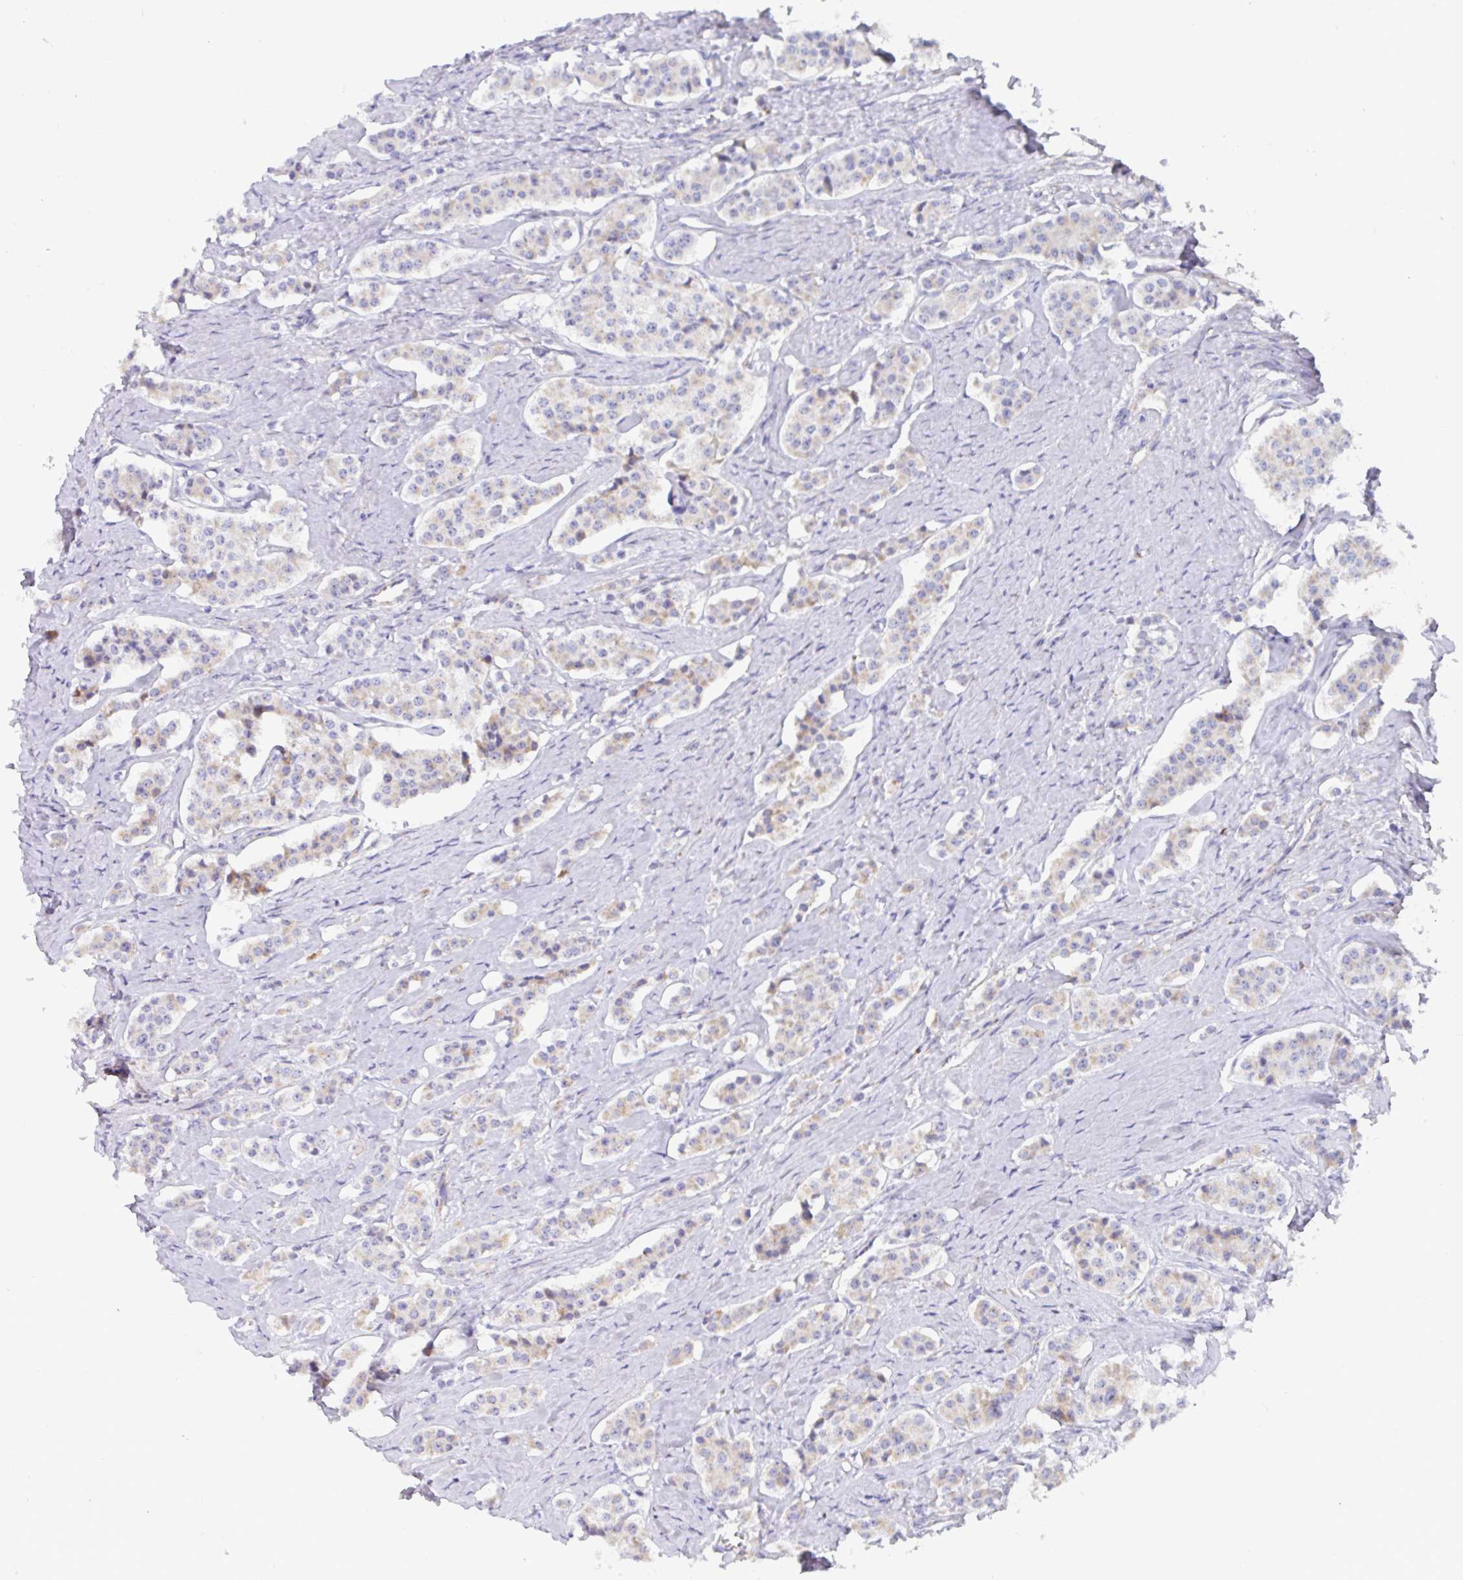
{"staining": {"intensity": "weak", "quantity": "<25%", "location": "cytoplasmic/membranous"}, "tissue": "carcinoid", "cell_type": "Tumor cells", "image_type": "cancer", "snomed": [{"axis": "morphology", "description": "Carcinoid, malignant, NOS"}, {"axis": "topography", "description": "Small intestine"}], "caption": "The micrograph shows no staining of tumor cells in carcinoid (malignant). (Brightfield microscopy of DAB immunohistochemistry at high magnification).", "gene": "ATP5MJ", "patient": {"sex": "male", "age": 63}}